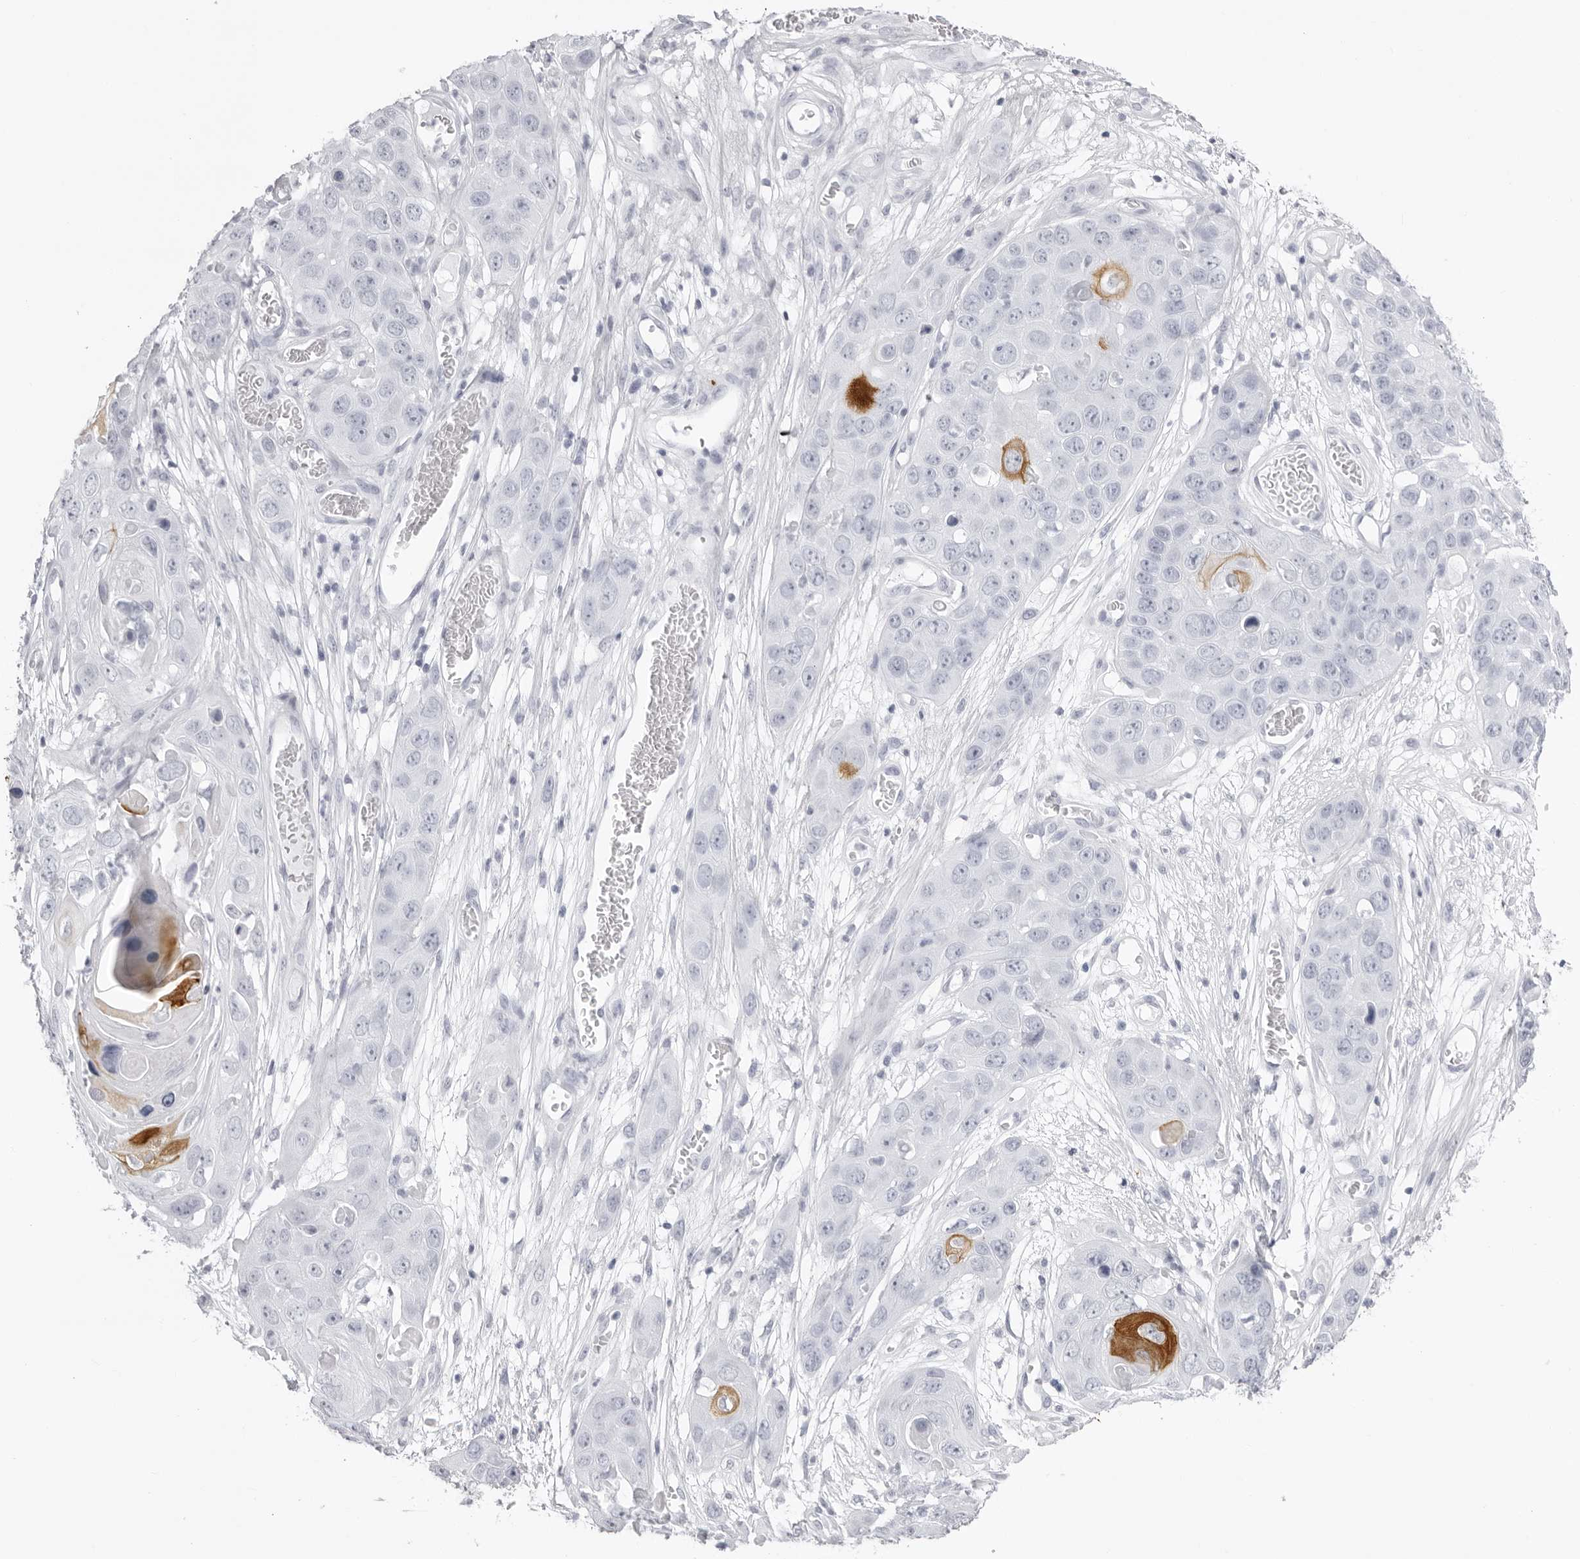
{"staining": {"intensity": "strong", "quantity": "<25%", "location": "cytoplasmic/membranous"}, "tissue": "skin cancer", "cell_type": "Tumor cells", "image_type": "cancer", "snomed": [{"axis": "morphology", "description": "Squamous cell carcinoma, NOS"}, {"axis": "topography", "description": "Skin"}], "caption": "A high-resolution histopathology image shows IHC staining of skin cancer (squamous cell carcinoma), which displays strong cytoplasmic/membranous positivity in approximately <25% of tumor cells.", "gene": "KLK9", "patient": {"sex": "male", "age": 55}}